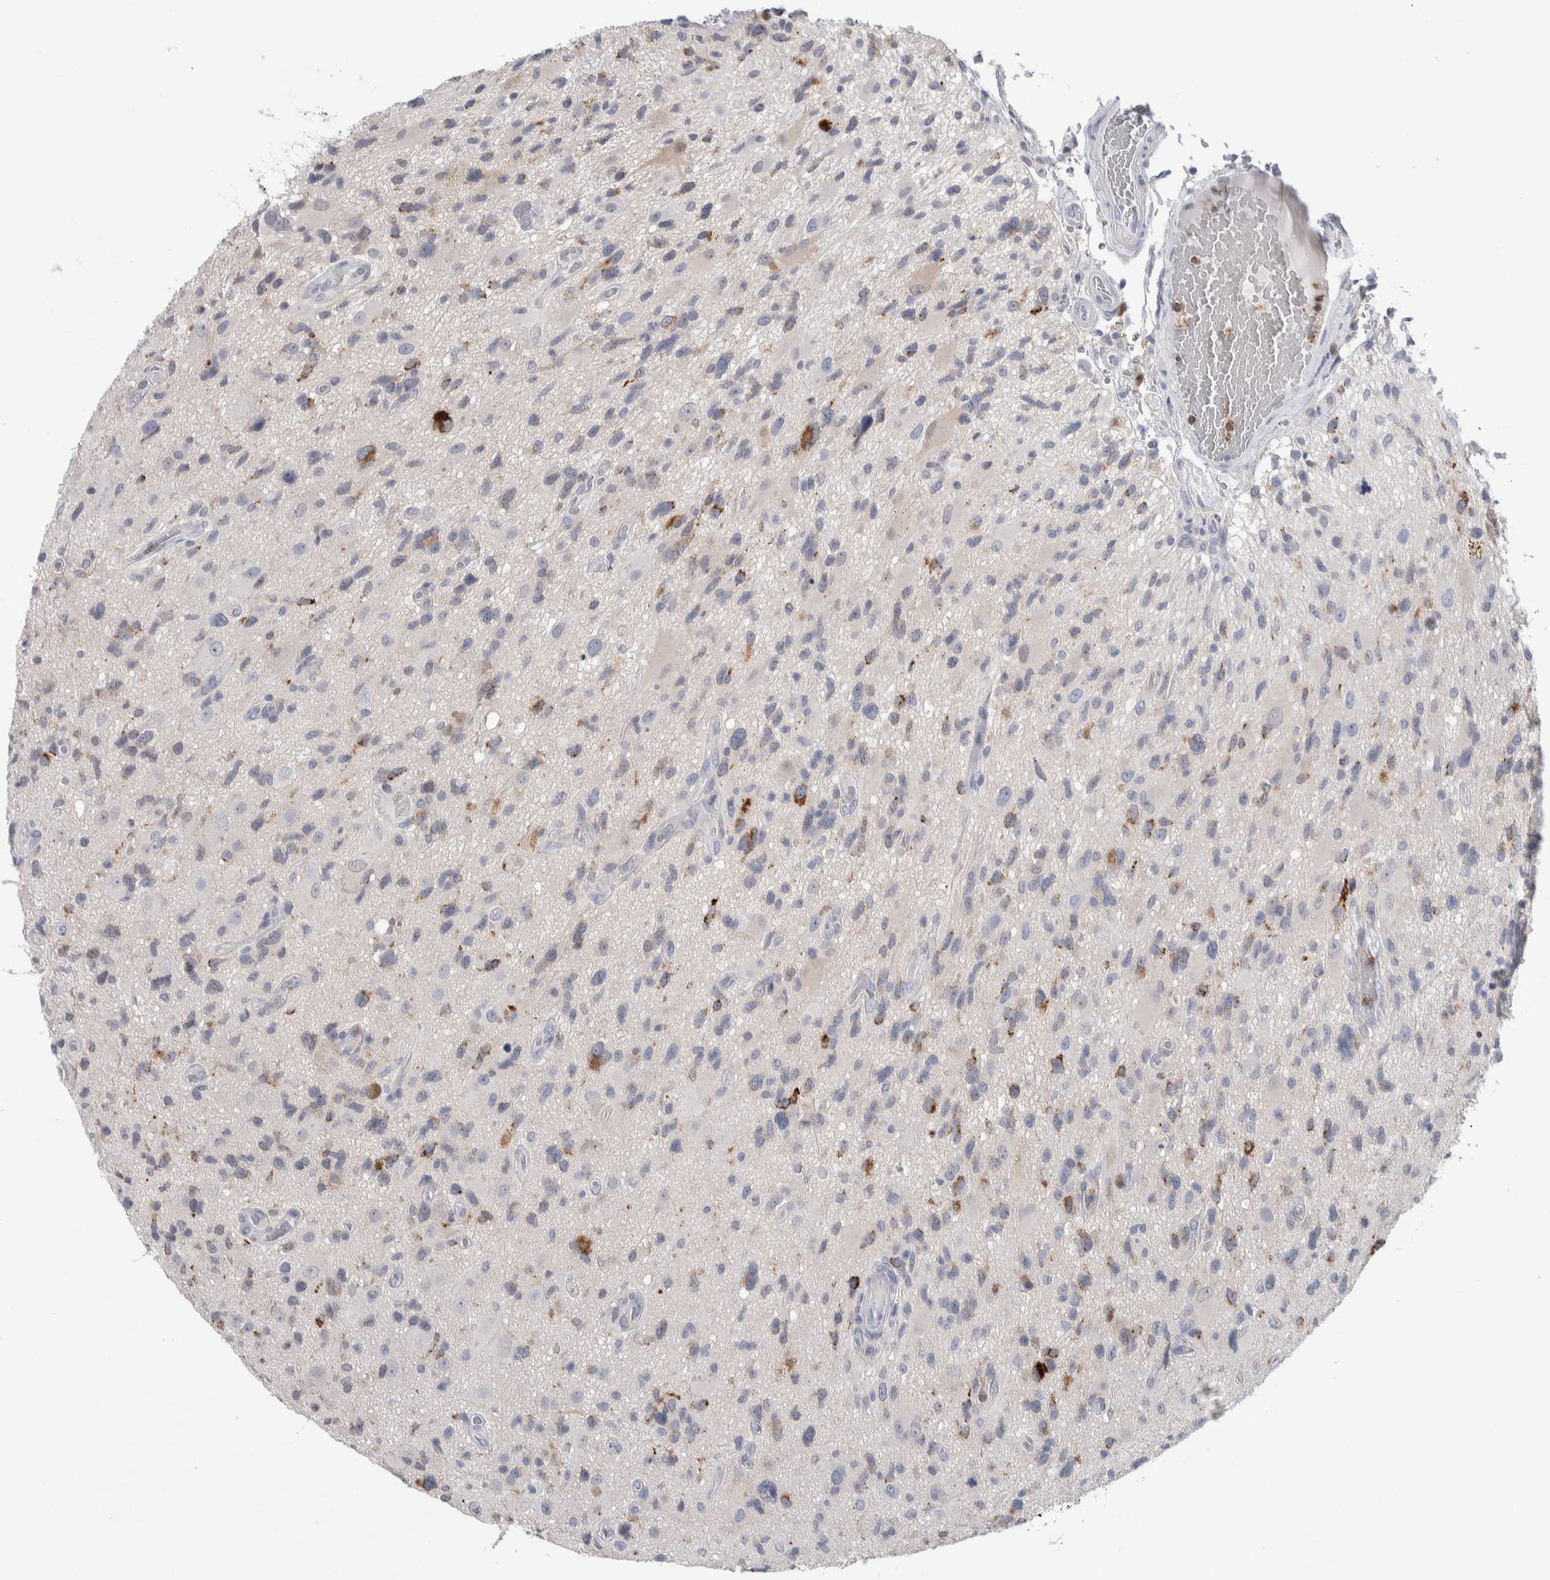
{"staining": {"intensity": "moderate", "quantity": "<25%", "location": "cytoplasmic/membranous"}, "tissue": "glioma", "cell_type": "Tumor cells", "image_type": "cancer", "snomed": [{"axis": "morphology", "description": "Glioma, malignant, High grade"}, {"axis": "topography", "description": "Brain"}], "caption": "Malignant high-grade glioma was stained to show a protein in brown. There is low levels of moderate cytoplasmic/membranous expression in approximately <25% of tumor cells.", "gene": "LURAP1L", "patient": {"sex": "male", "age": 33}}